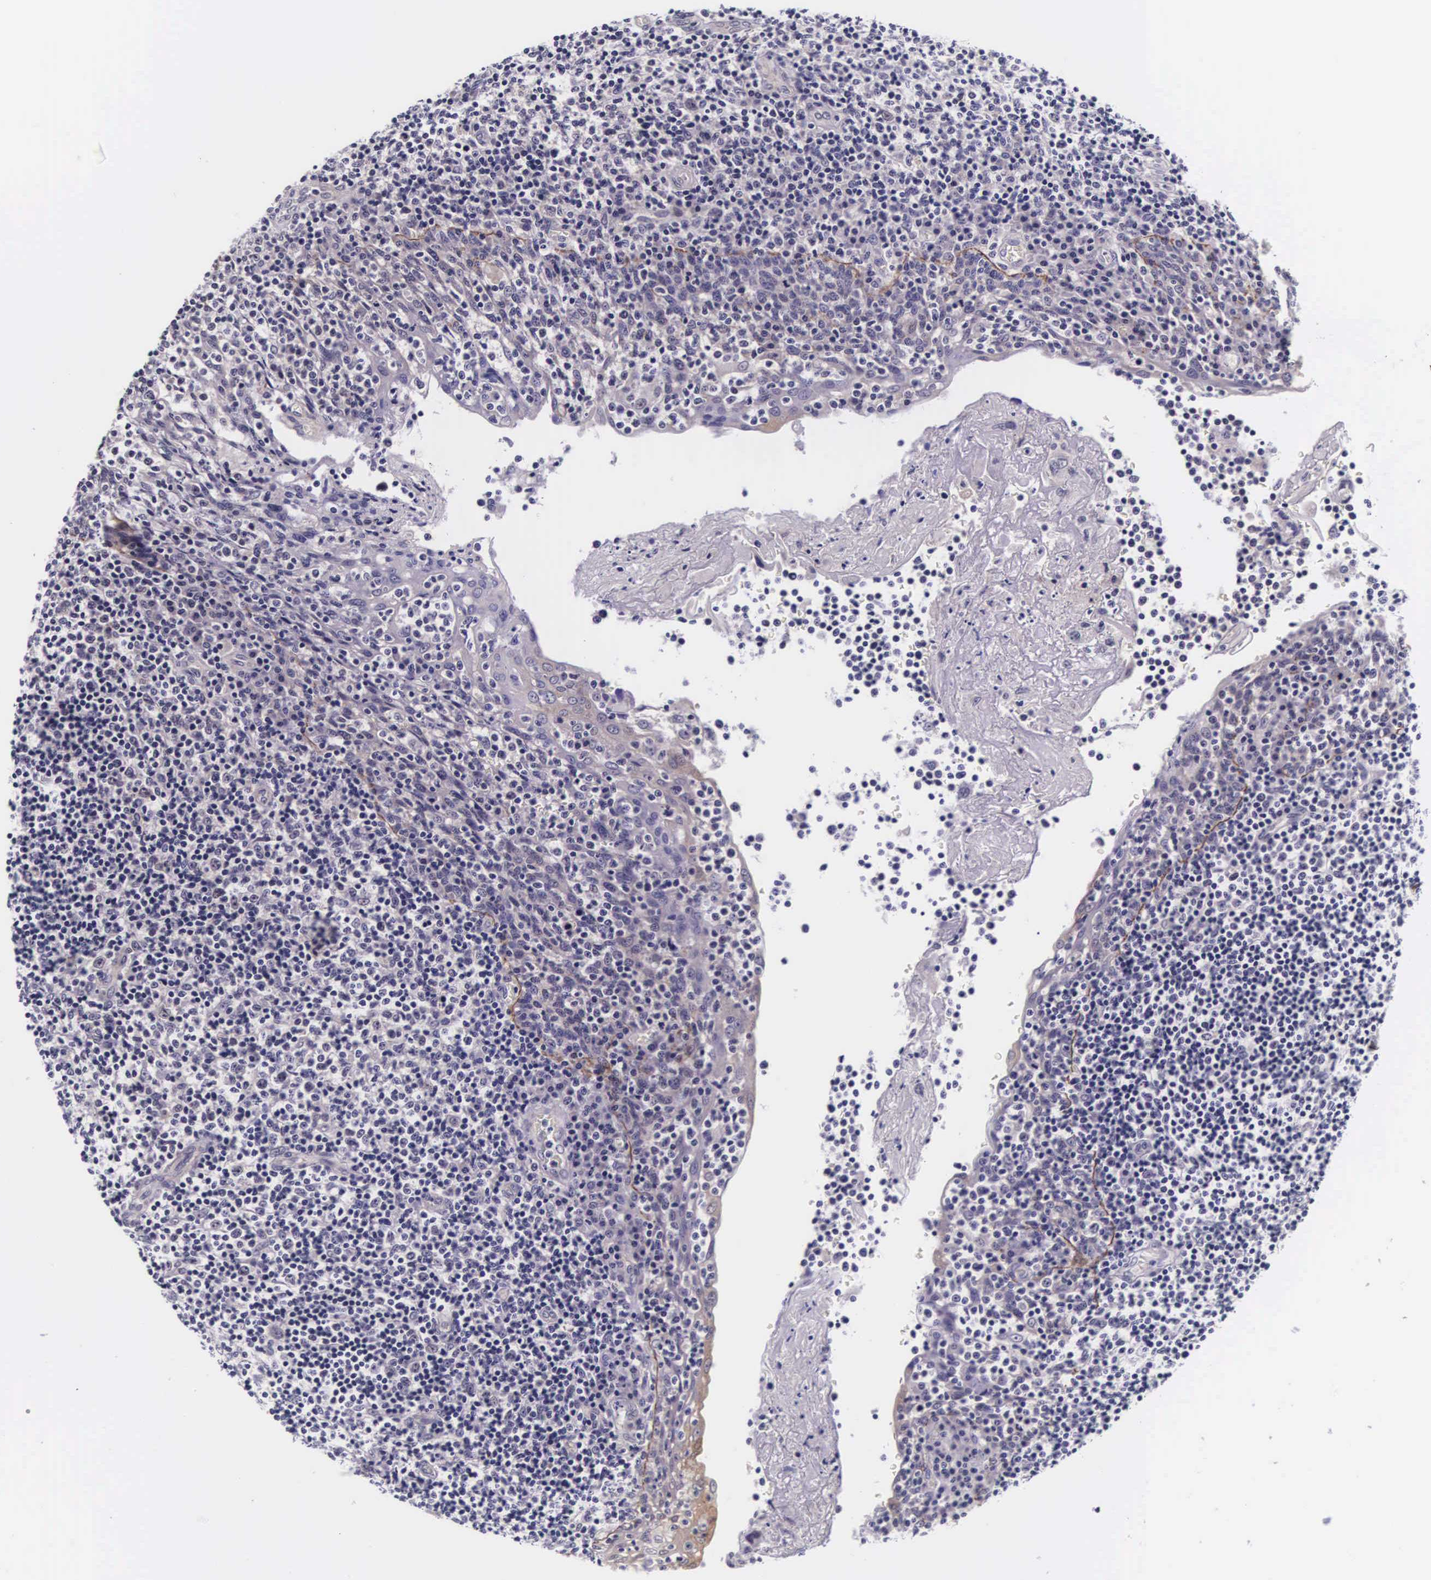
{"staining": {"intensity": "negative", "quantity": "none", "location": "none"}, "tissue": "tonsil", "cell_type": "Germinal center cells", "image_type": "normal", "snomed": [{"axis": "morphology", "description": "Normal tissue, NOS"}, {"axis": "topography", "description": "Tonsil"}], "caption": "High power microscopy micrograph of an immunohistochemistry micrograph of benign tonsil, revealing no significant positivity in germinal center cells. Brightfield microscopy of IHC stained with DAB (3,3'-diaminobenzidine) (brown) and hematoxylin (blue), captured at high magnification.", "gene": "PHETA2", "patient": {"sex": "female", "age": 3}}